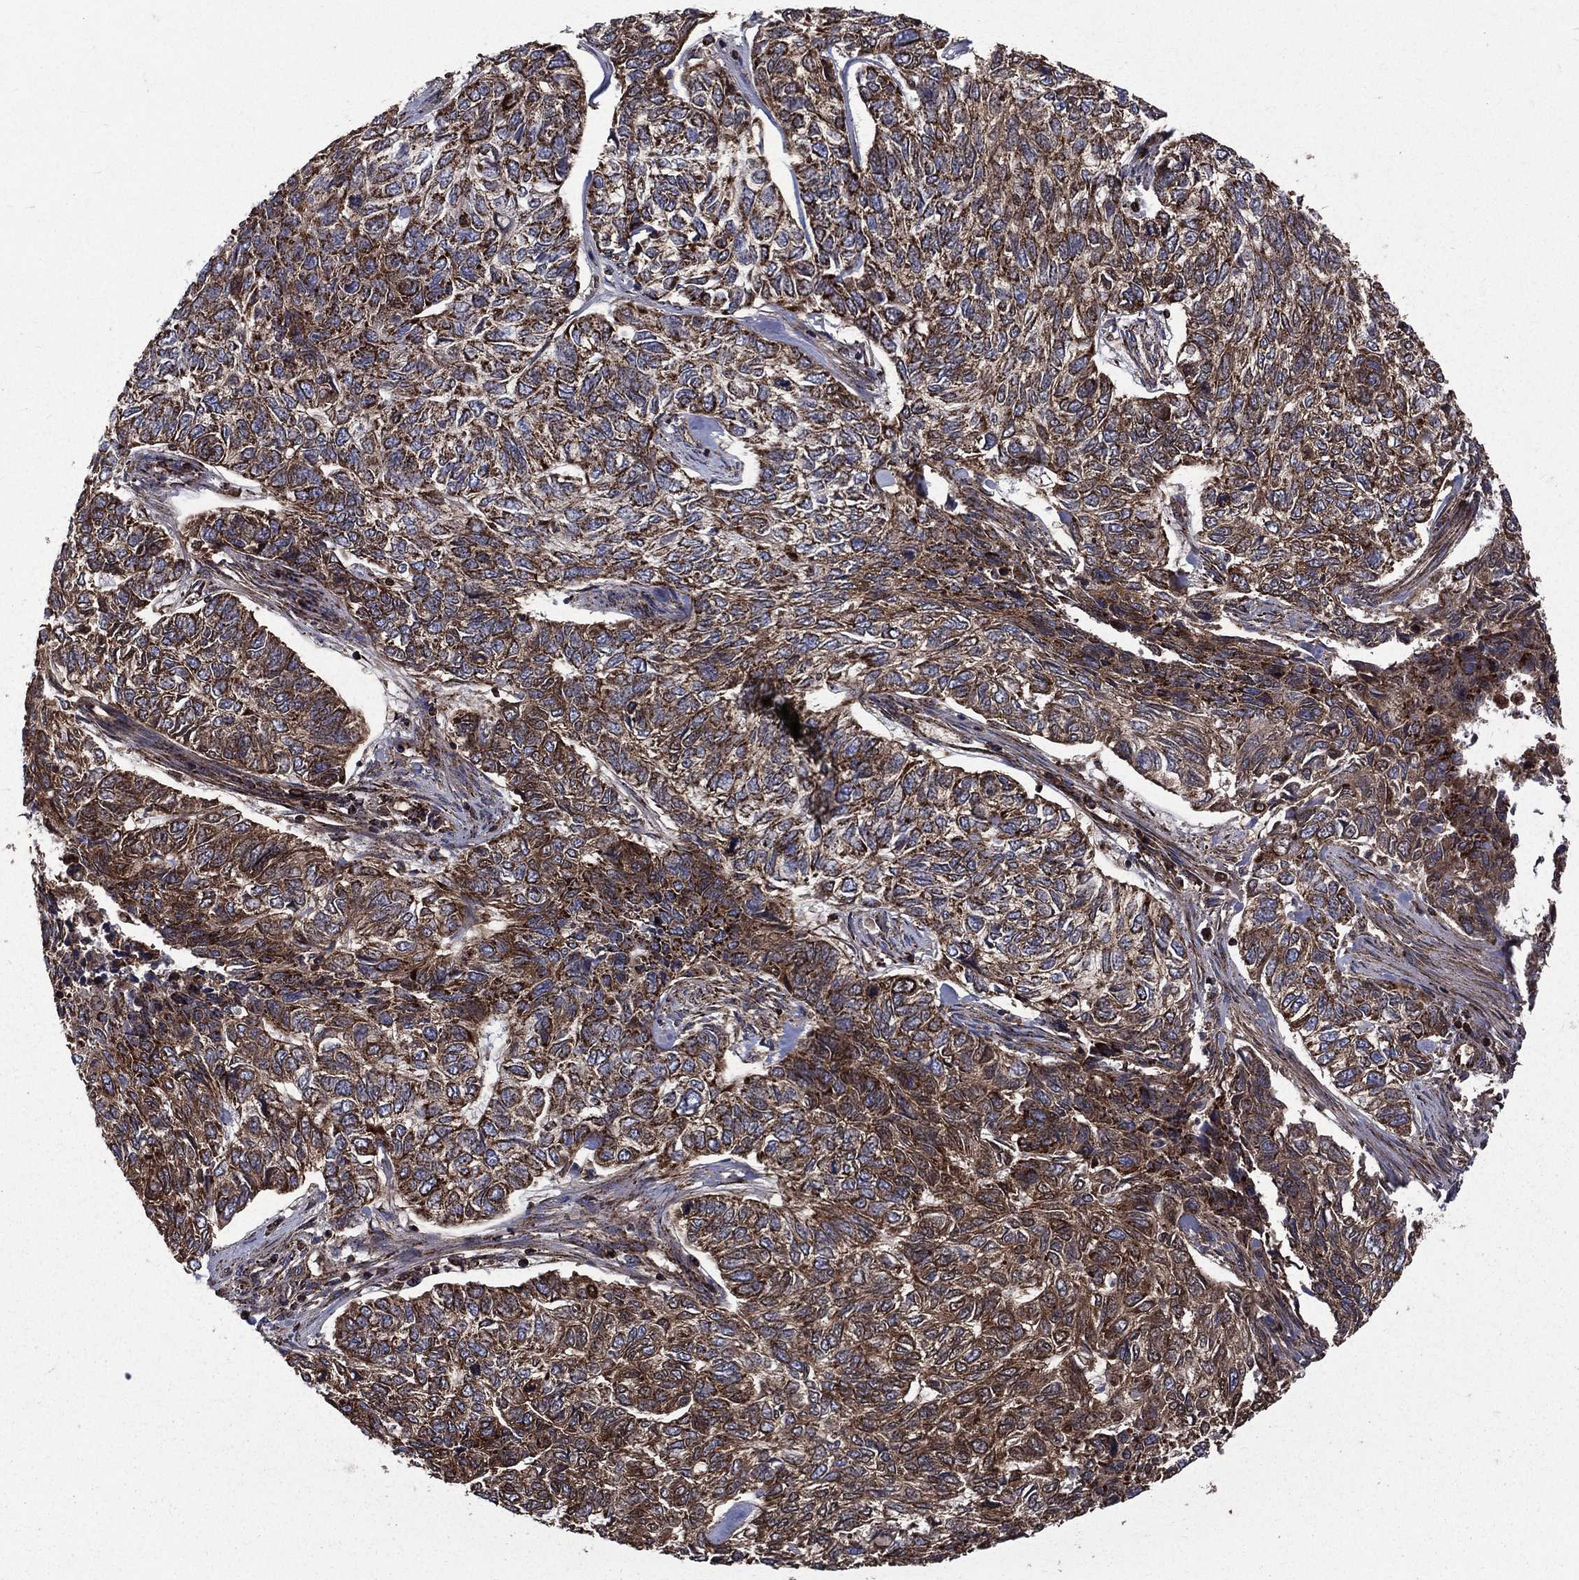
{"staining": {"intensity": "strong", "quantity": ">75%", "location": "cytoplasmic/membranous"}, "tissue": "skin cancer", "cell_type": "Tumor cells", "image_type": "cancer", "snomed": [{"axis": "morphology", "description": "Basal cell carcinoma"}, {"axis": "topography", "description": "Skin"}], "caption": "This is a photomicrograph of immunohistochemistry staining of basal cell carcinoma (skin), which shows strong expression in the cytoplasmic/membranous of tumor cells.", "gene": "GOT2", "patient": {"sex": "female", "age": 65}}